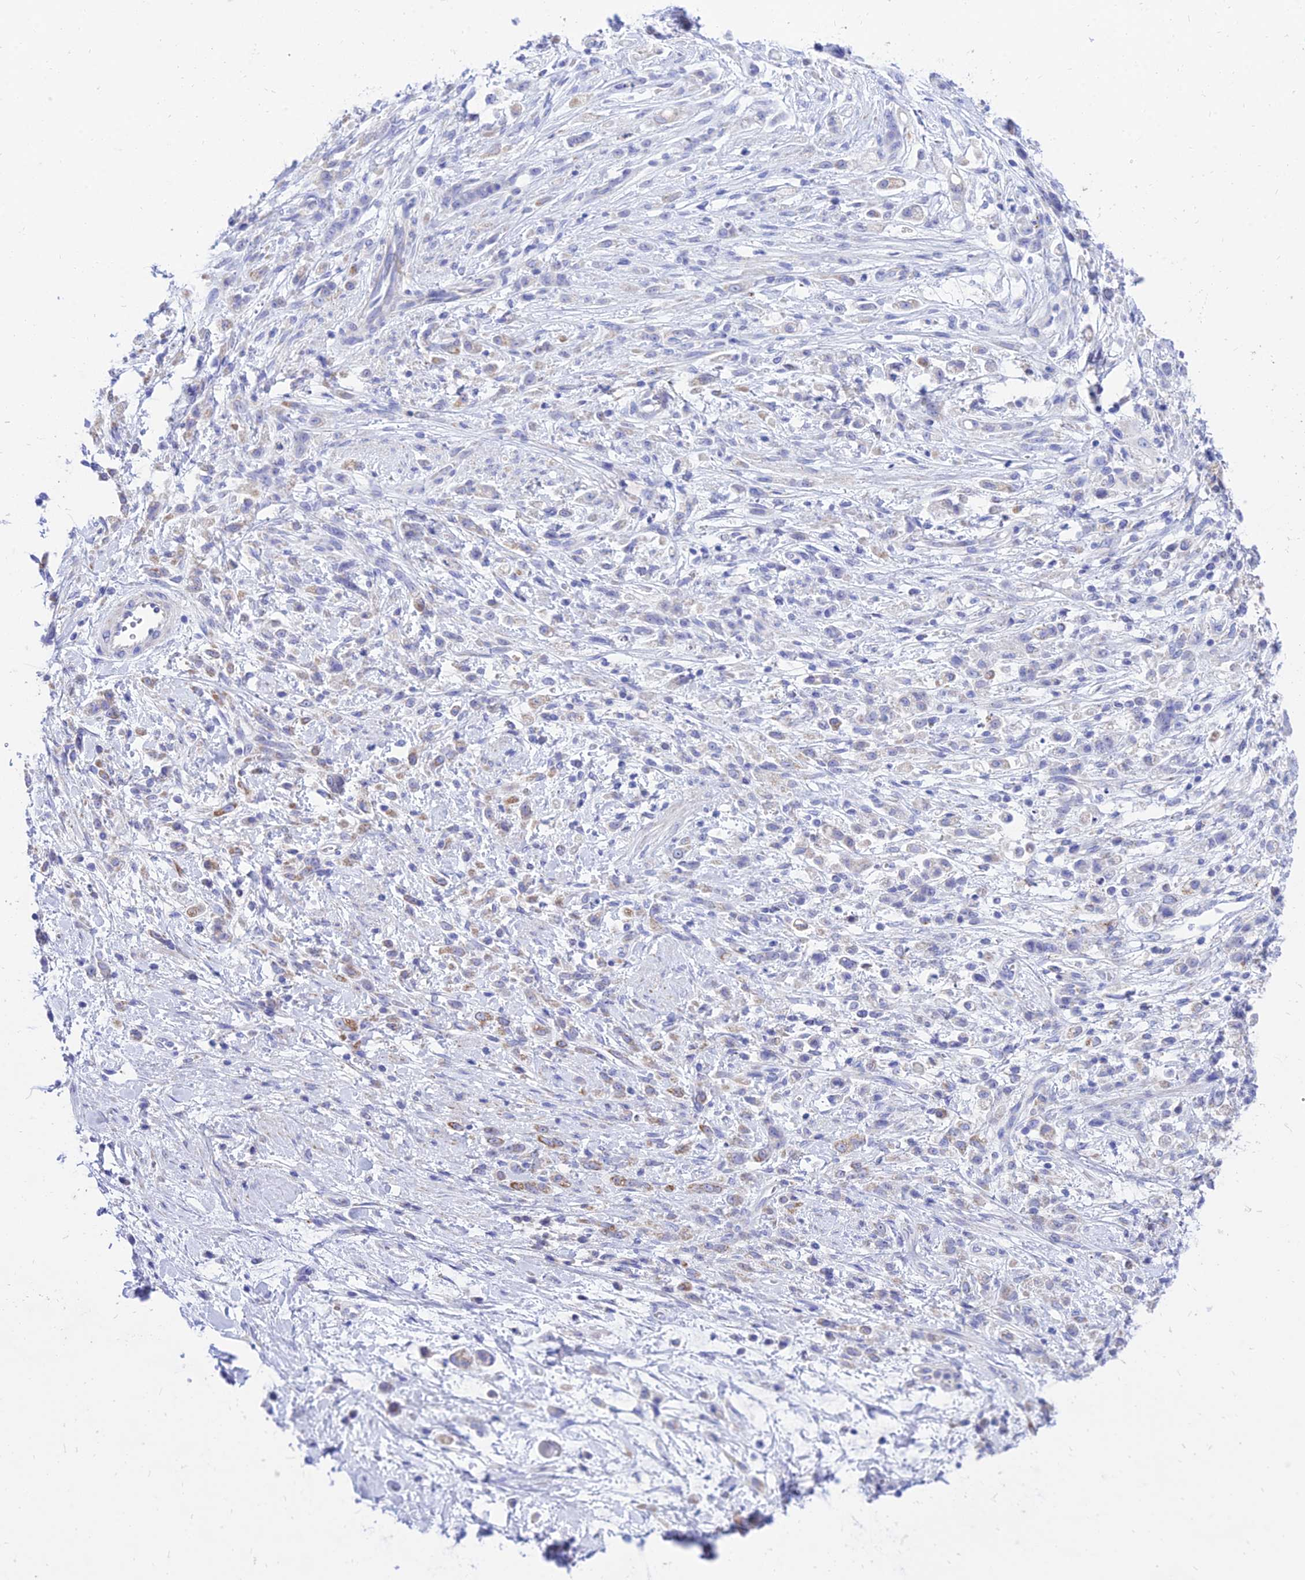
{"staining": {"intensity": "moderate", "quantity": "<25%", "location": "cytoplasmic/membranous"}, "tissue": "stomach cancer", "cell_type": "Tumor cells", "image_type": "cancer", "snomed": [{"axis": "morphology", "description": "Adenocarcinoma, NOS"}, {"axis": "topography", "description": "Stomach"}], "caption": "High-power microscopy captured an immunohistochemistry (IHC) image of stomach cancer (adenocarcinoma), revealing moderate cytoplasmic/membranous positivity in approximately <25% of tumor cells. The staining was performed using DAB (3,3'-diaminobenzidine), with brown indicating positive protein expression. Nuclei are stained blue with hematoxylin.", "gene": "PKN3", "patient": {"sex": "female", "age": 60}}